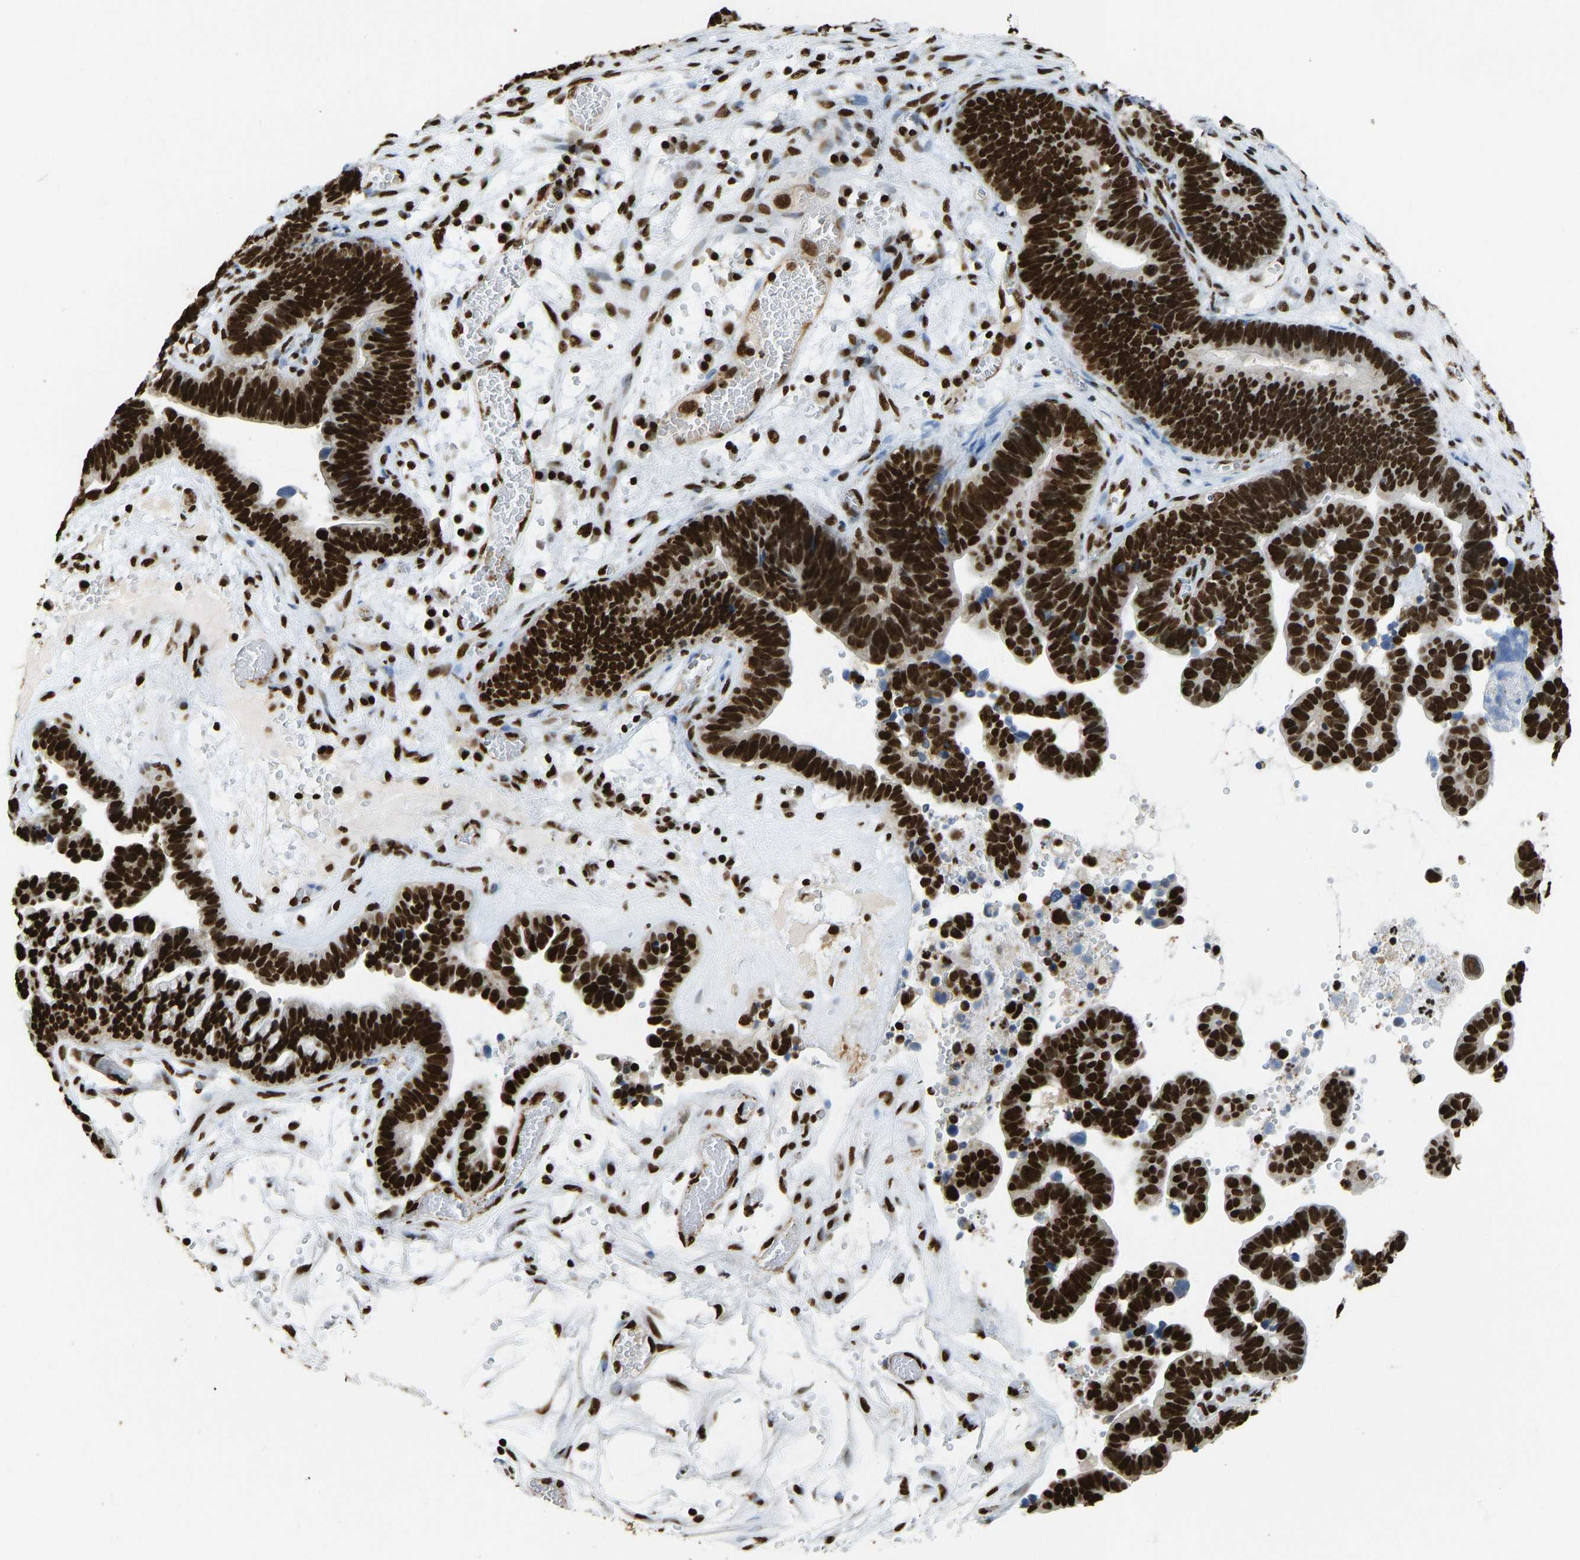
{"staining": {"intensity": "strong", "quantity": ">75%", "location": "nuclear"}, "tissue": "ovarian cancer", "cell_type": "Tumor cells", "image_type": "cancer", "snomed": [{"axis": "morphology", "description": "Cystadenocarcinoma, serous, NOS"}, {"axis": "topography", "description": "Ovary"}], "caption": "About >75% of tumor cells in ovarian cancer display strong nuclear protein staining as visualized by brown immunohistochemical staining.", "gene": "ZSCAN20", "patient": {"sex": "female", "age": 56}}